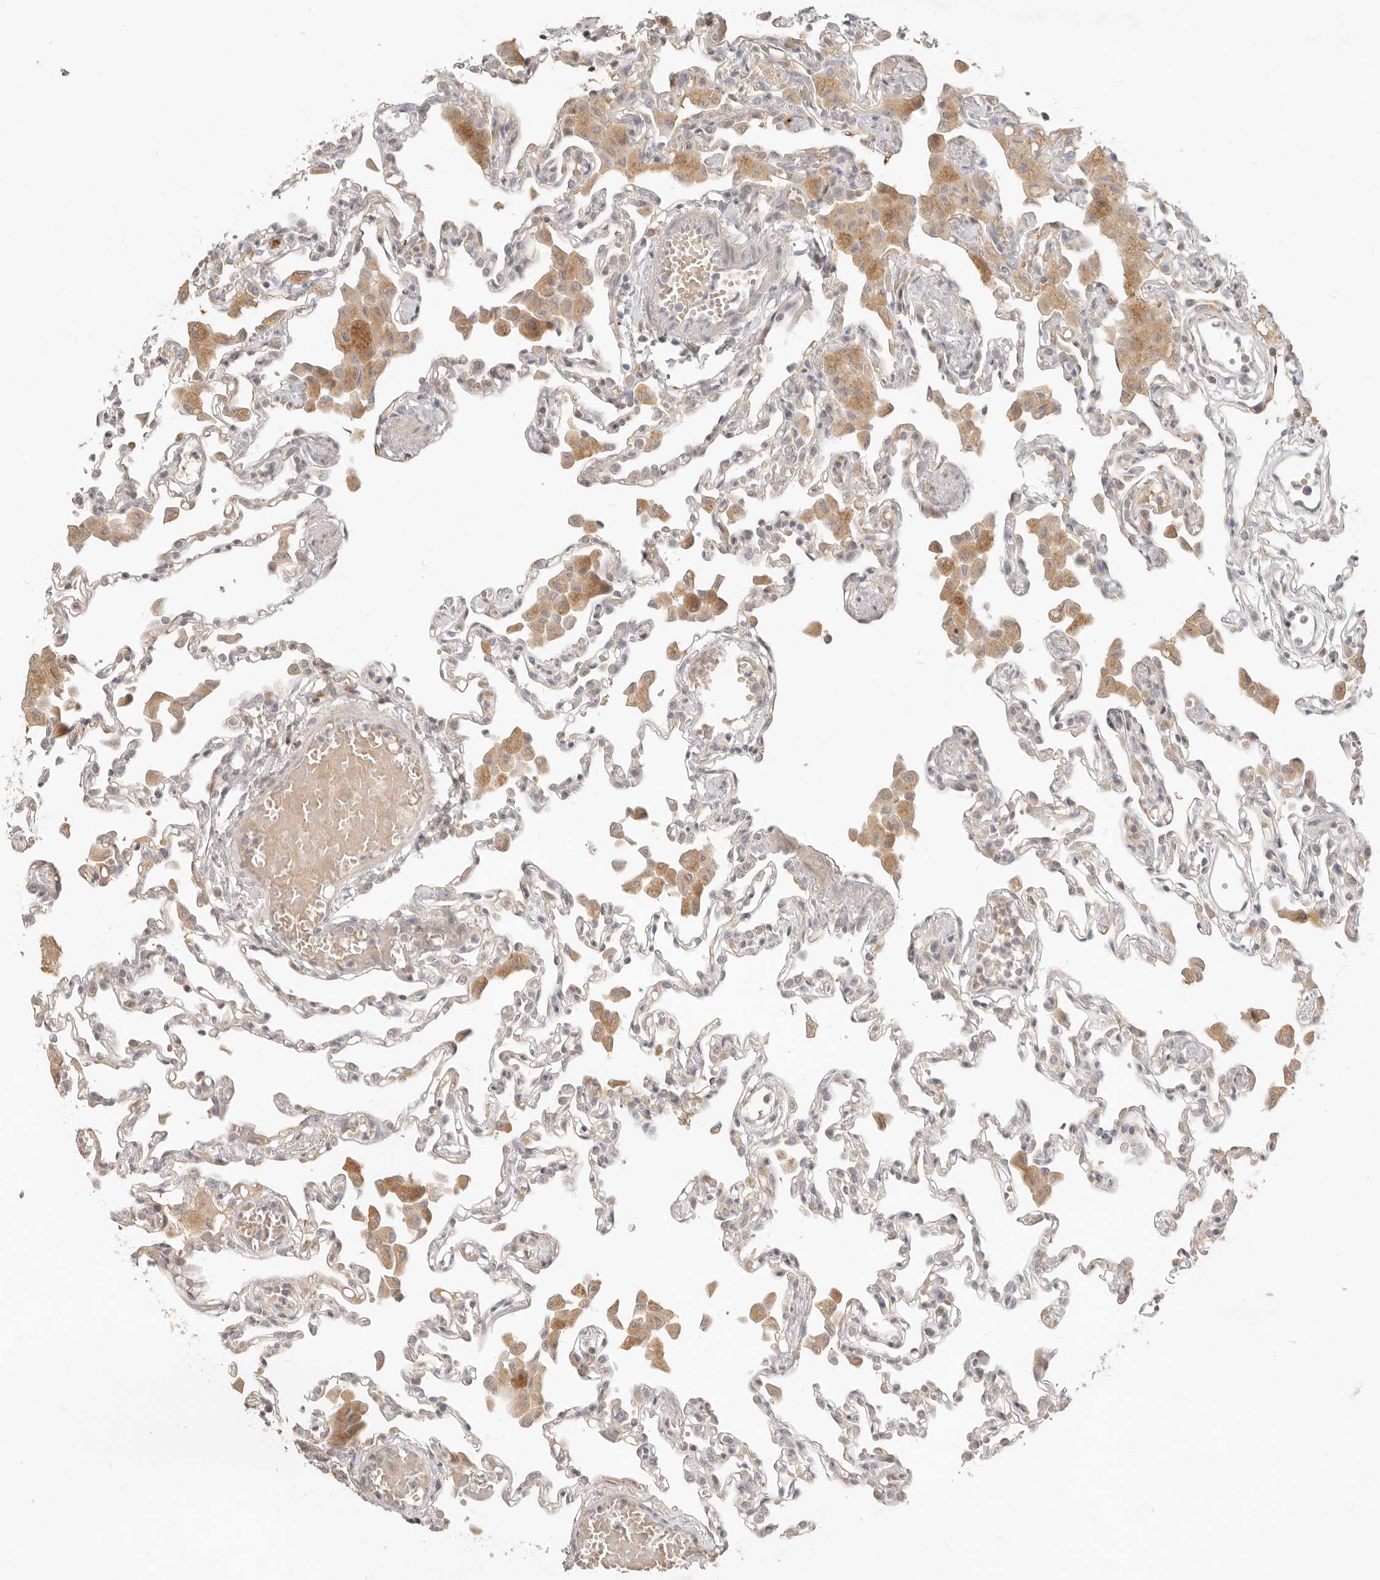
{"staining": {"intensity": "negative", "quantity": "none", "location": "none"}, "tissue": "lung", "cell_type": "Alveolar cells", "image_type": "normal", "snomed": [{"axis": "morphology", "description": "Normal tissue, NOS"}, {"axis": "topography", "description": "Bronchus"}, {"axis": "topography", "description": "Lung"}], "caption": "Human lung stained for a protein using immunohistochemistry exhibits no expression in alveolar cells.", "gene": "UBXN11", "patient": {"sex": "female", "age": 49}}